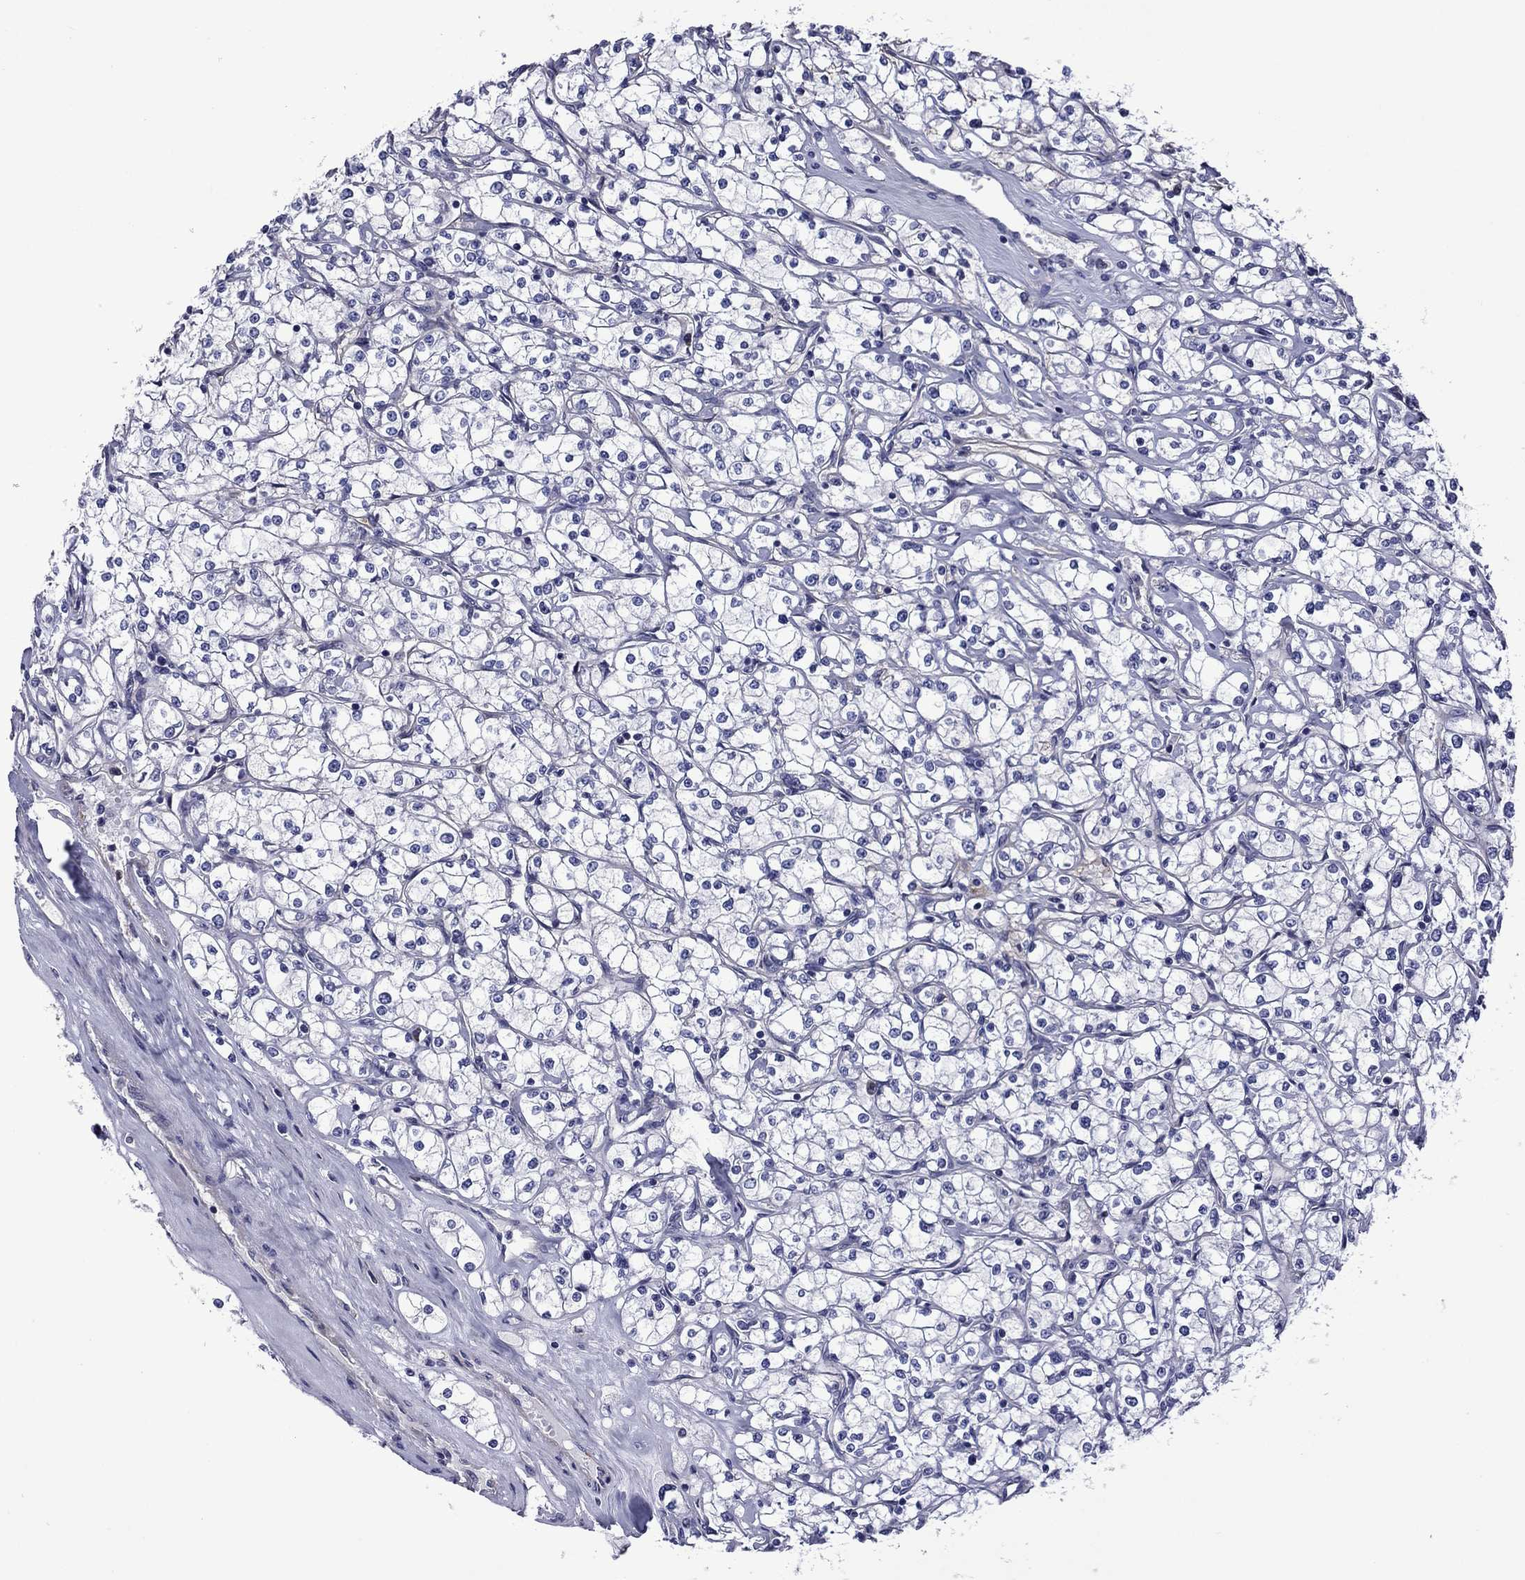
{"staining": {"intensity": "negative", "quantity": "none", "location": "none"}, "tissue": "renal cancer", "cell_type": "Tumor cells", "image_type": "cancer", "snomed": [{"axis": "morphology", "description": "Adenocarcinoma, NOS"}, {"axis": "topography", "description": "Kidney"}], "caption": "This histopathology image is of renal cancer (adenocarcinoma) stained with immunohistochemistry (IHC) to label a protein in brown with the nuclei are counter-stained blue. There is no positivity in tumor cells.", "gene": "HSPG2", "patient": {"sex": "male", "age": 67}}